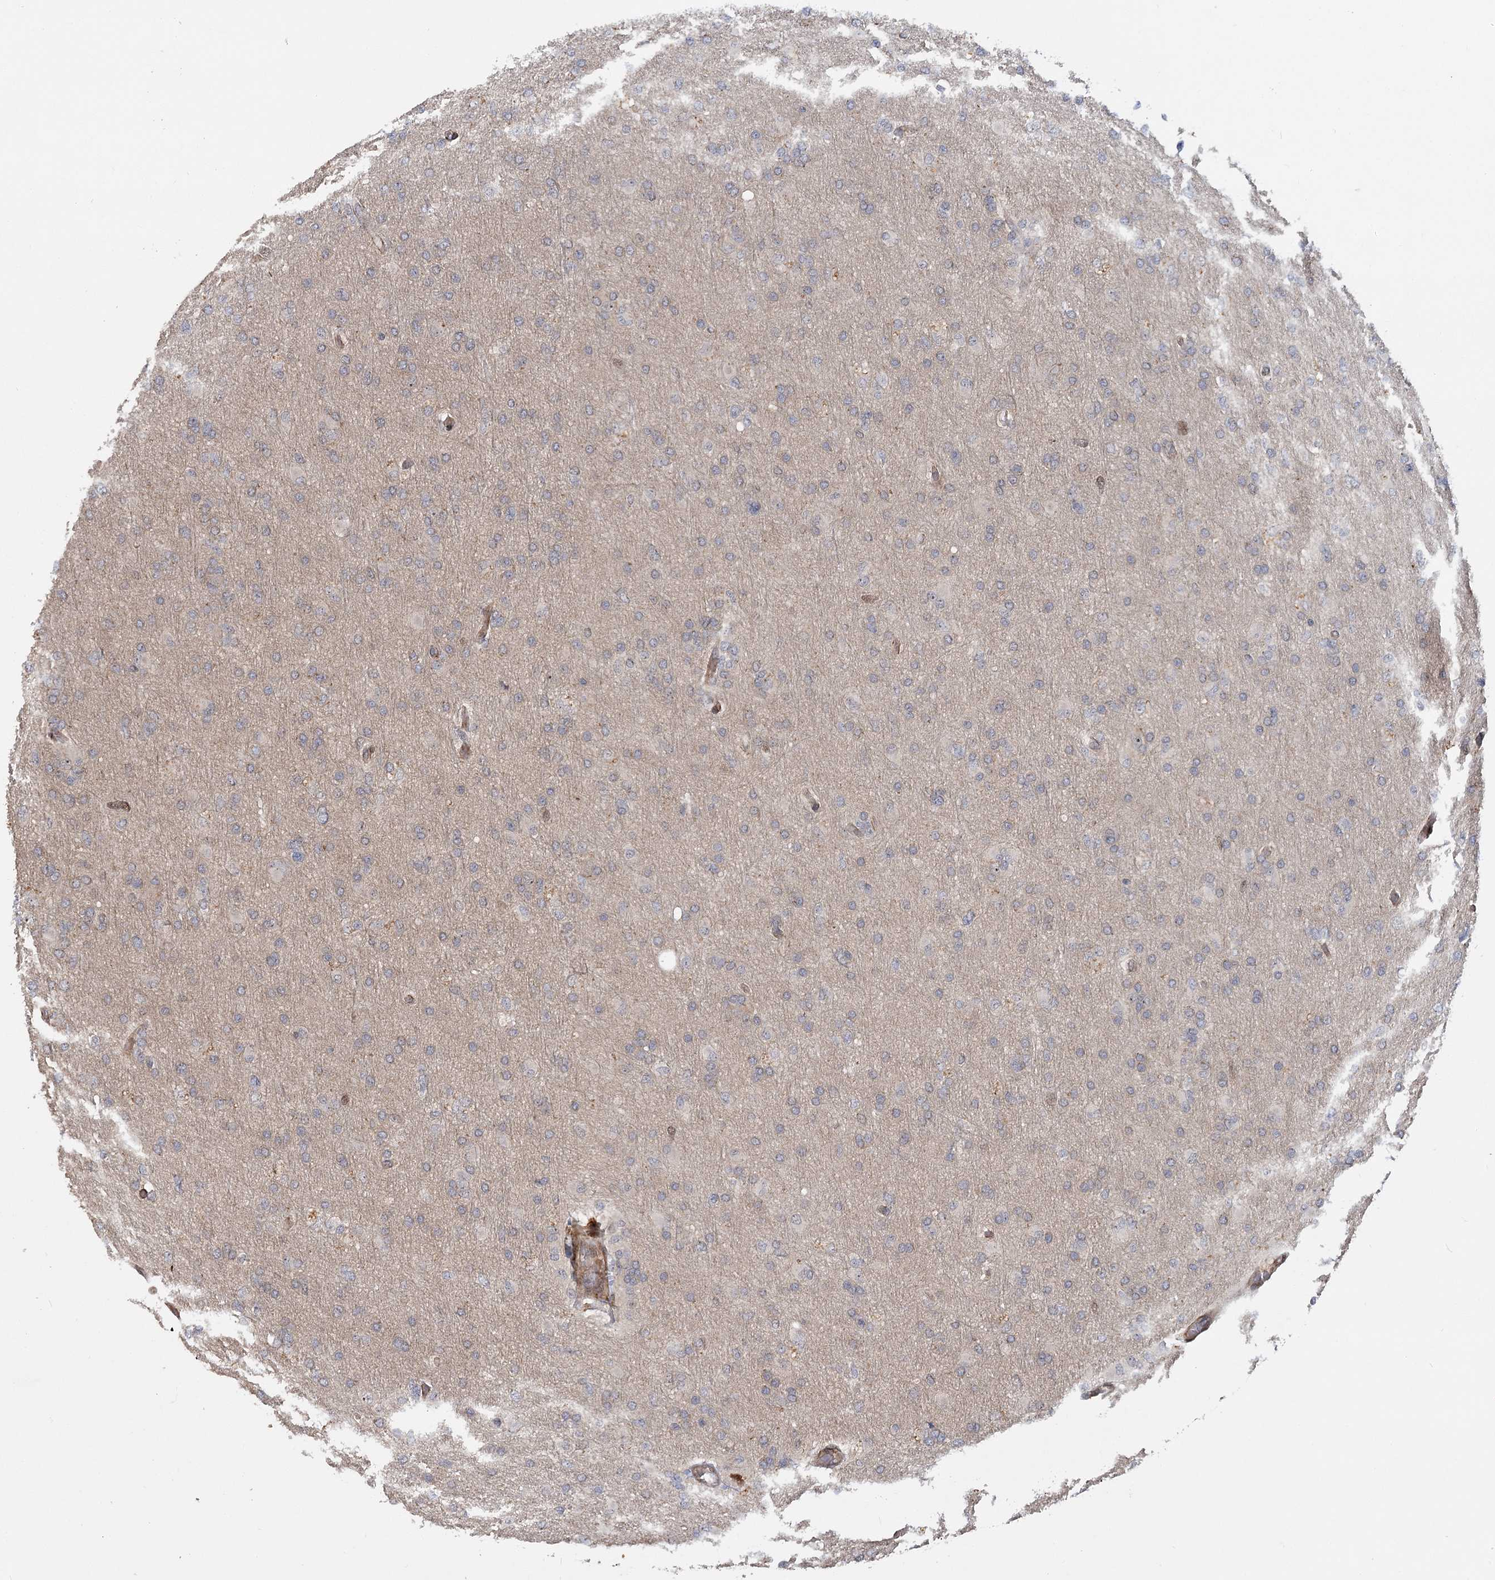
{"staining": {"intensity": "moderate", "quantity": "<25%", "location": "cytoplasmic/membranous,nuclear"}, "tissue": "glioma", "cell_type": "Tumor cells", "image_type": "cancer", "snomed": [{"axis": "morphology", "description": "Glioma, malignant, High grade"}, {"axis": "topography", "description": "Cerebral cortex"}], "caption": "A micrograph of human glioma stained for a protein demonstrates moderate cytoplasmic/membranous and nuclear brown staining in tumor cells.", "gene": "PIK3C2A", "patient": {"sex": "female", "age": 36}}